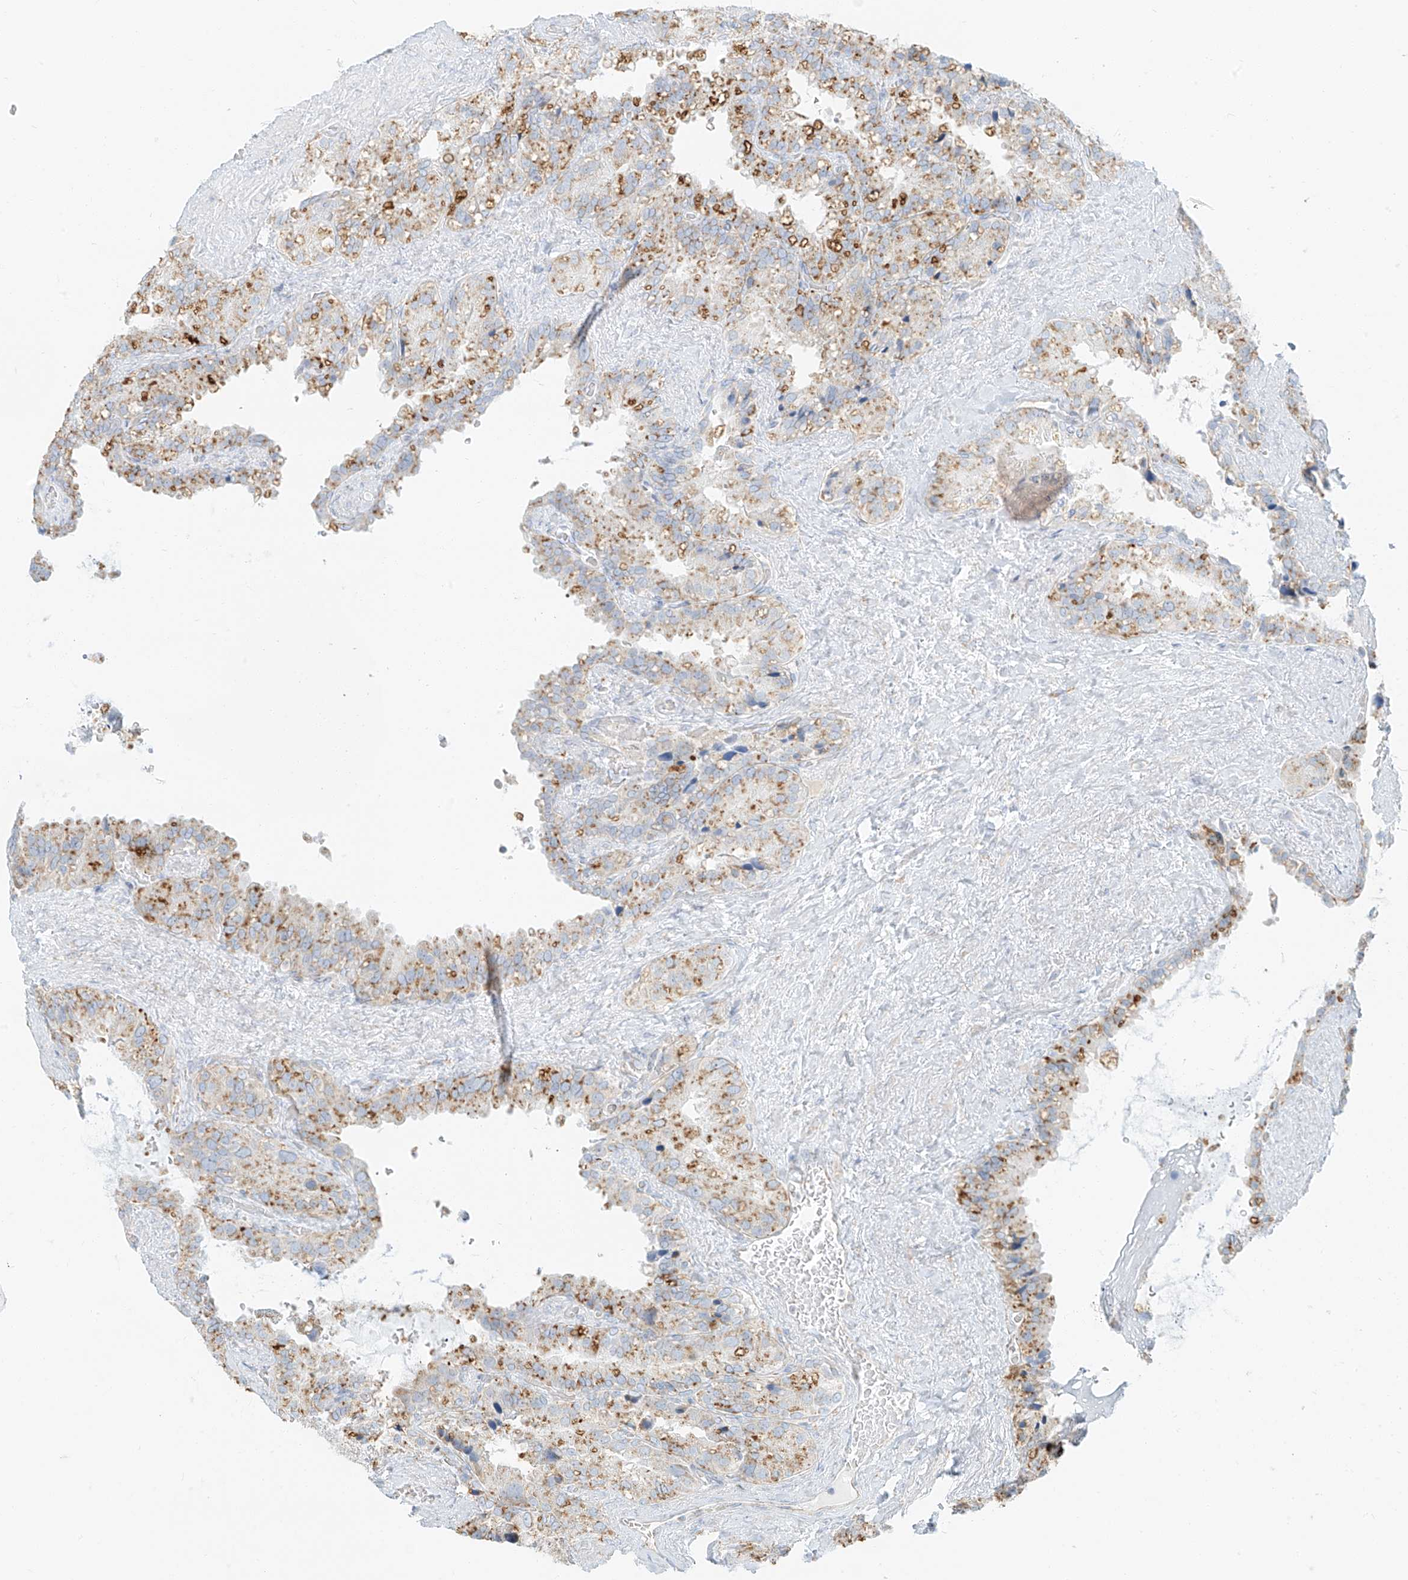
{"staining": {"intensity": "moderate", "quantity": ">75%", "location": "cytoplasmic/membranous"}, "tissue": "seminal vesicle", "cell_type": "Glandular cells", "image_type": "normal", "snomed": [{"axis": "morphology", "description": "Normal tissue, NOS"}, {"axis": "topography", "description": "Prostate"}, {"axis": "topography", "description": "Seminal veicle"}], "caption": "Moderate cytoplasmic/membranous staining for a protein is appreciated in about >75% of glandular cells of benign seminal vesicle using IHC.", "gene": "SLC35F6", "patient": {"sex": "male", "age": 68}}